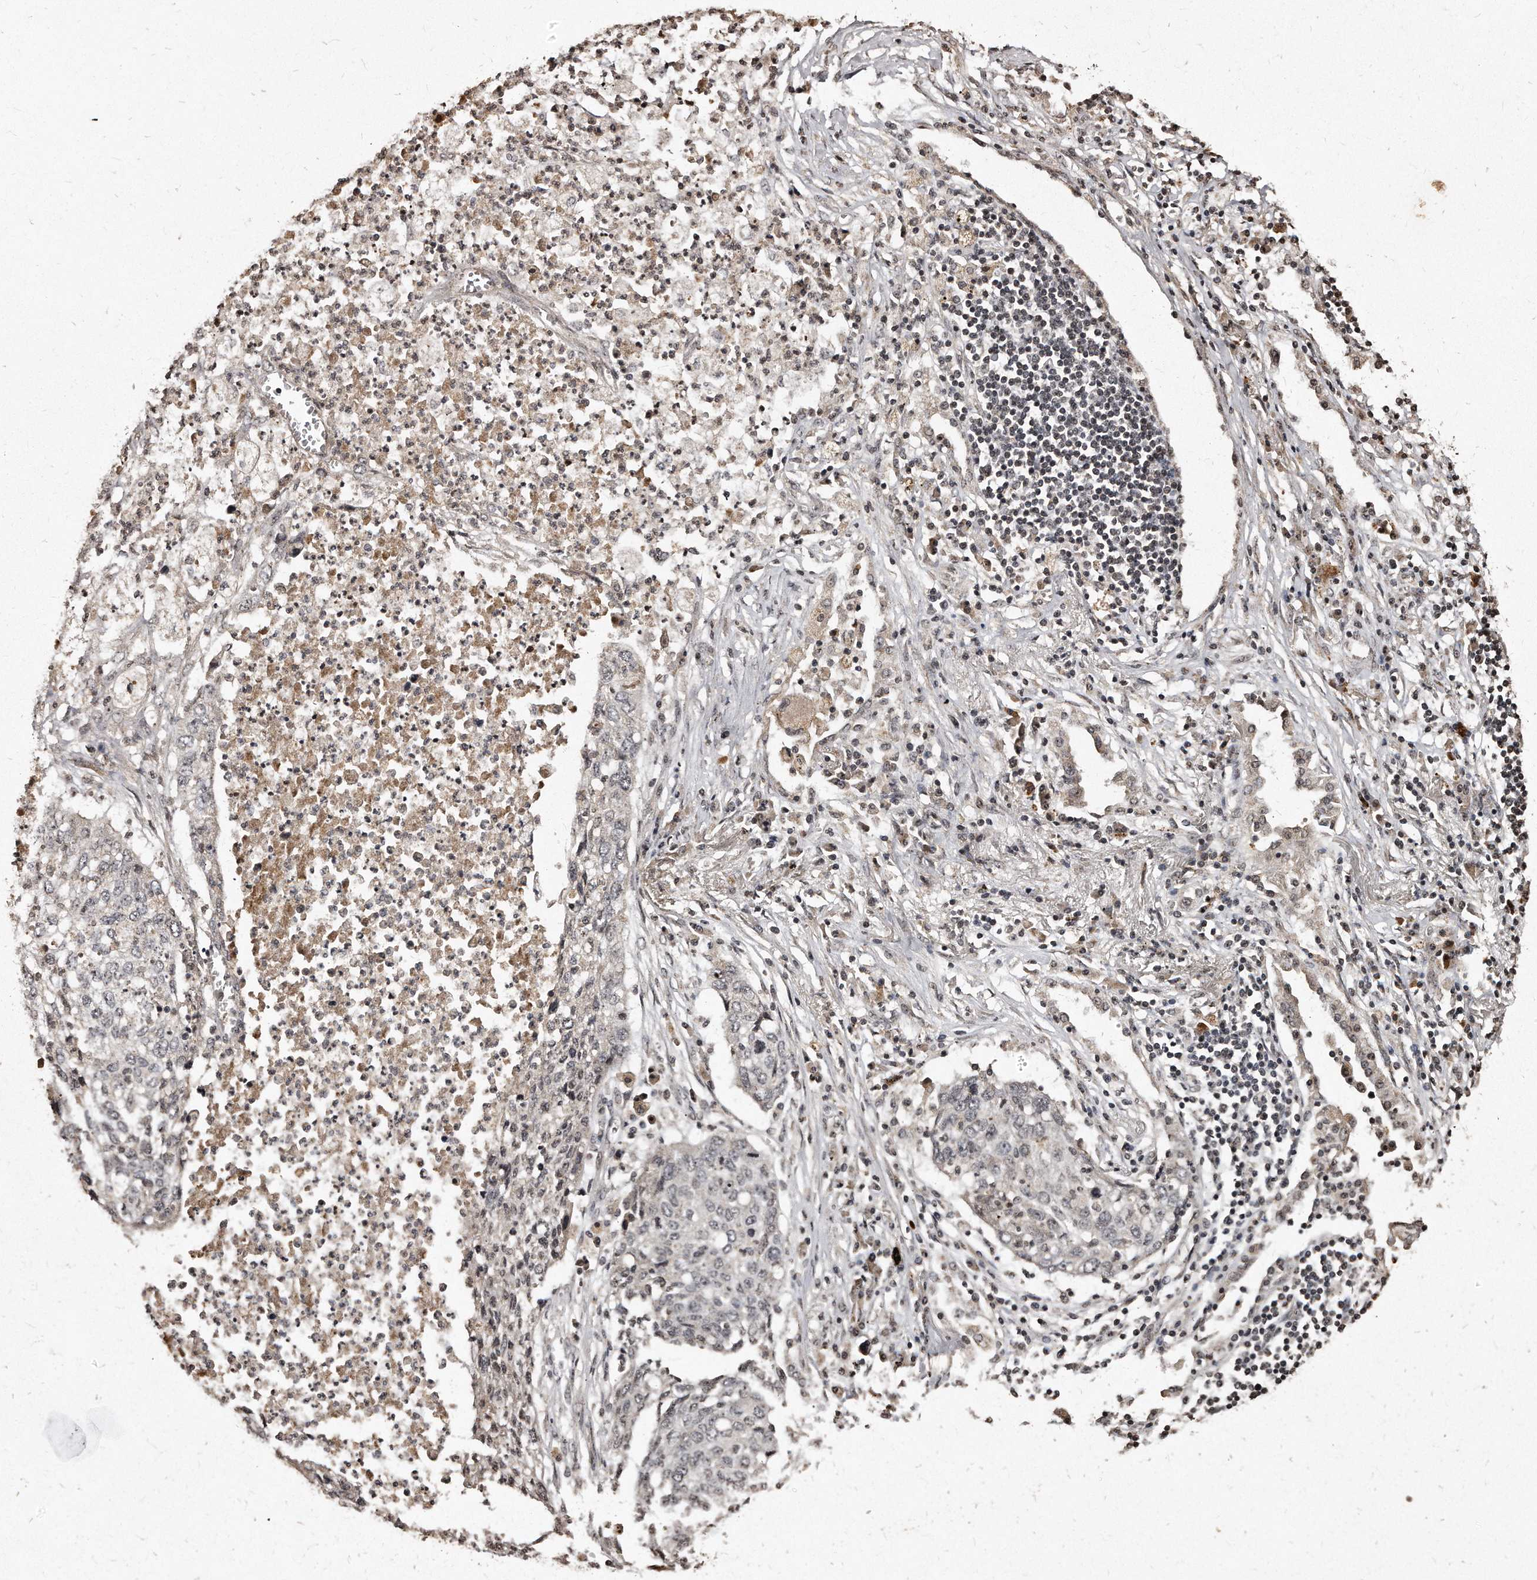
{"staining": {"intensity": "weak", "quantity": "<25%", "location": "nuclear"}, "tissue": "lung cancer", "cell_type": "Tumor cells", "image_type": "cancer", "snomed": [{"axis": "morphology", "description": "Squamous cell carcinoma, NOS"}, {"axis": "topography", "description": "Lung"}], "caption": "A histopathology image of human lung cancer is negative for staining in tumor cells.", "gene": "TSHR", "patient": {"sex": "female", "age": 63}}